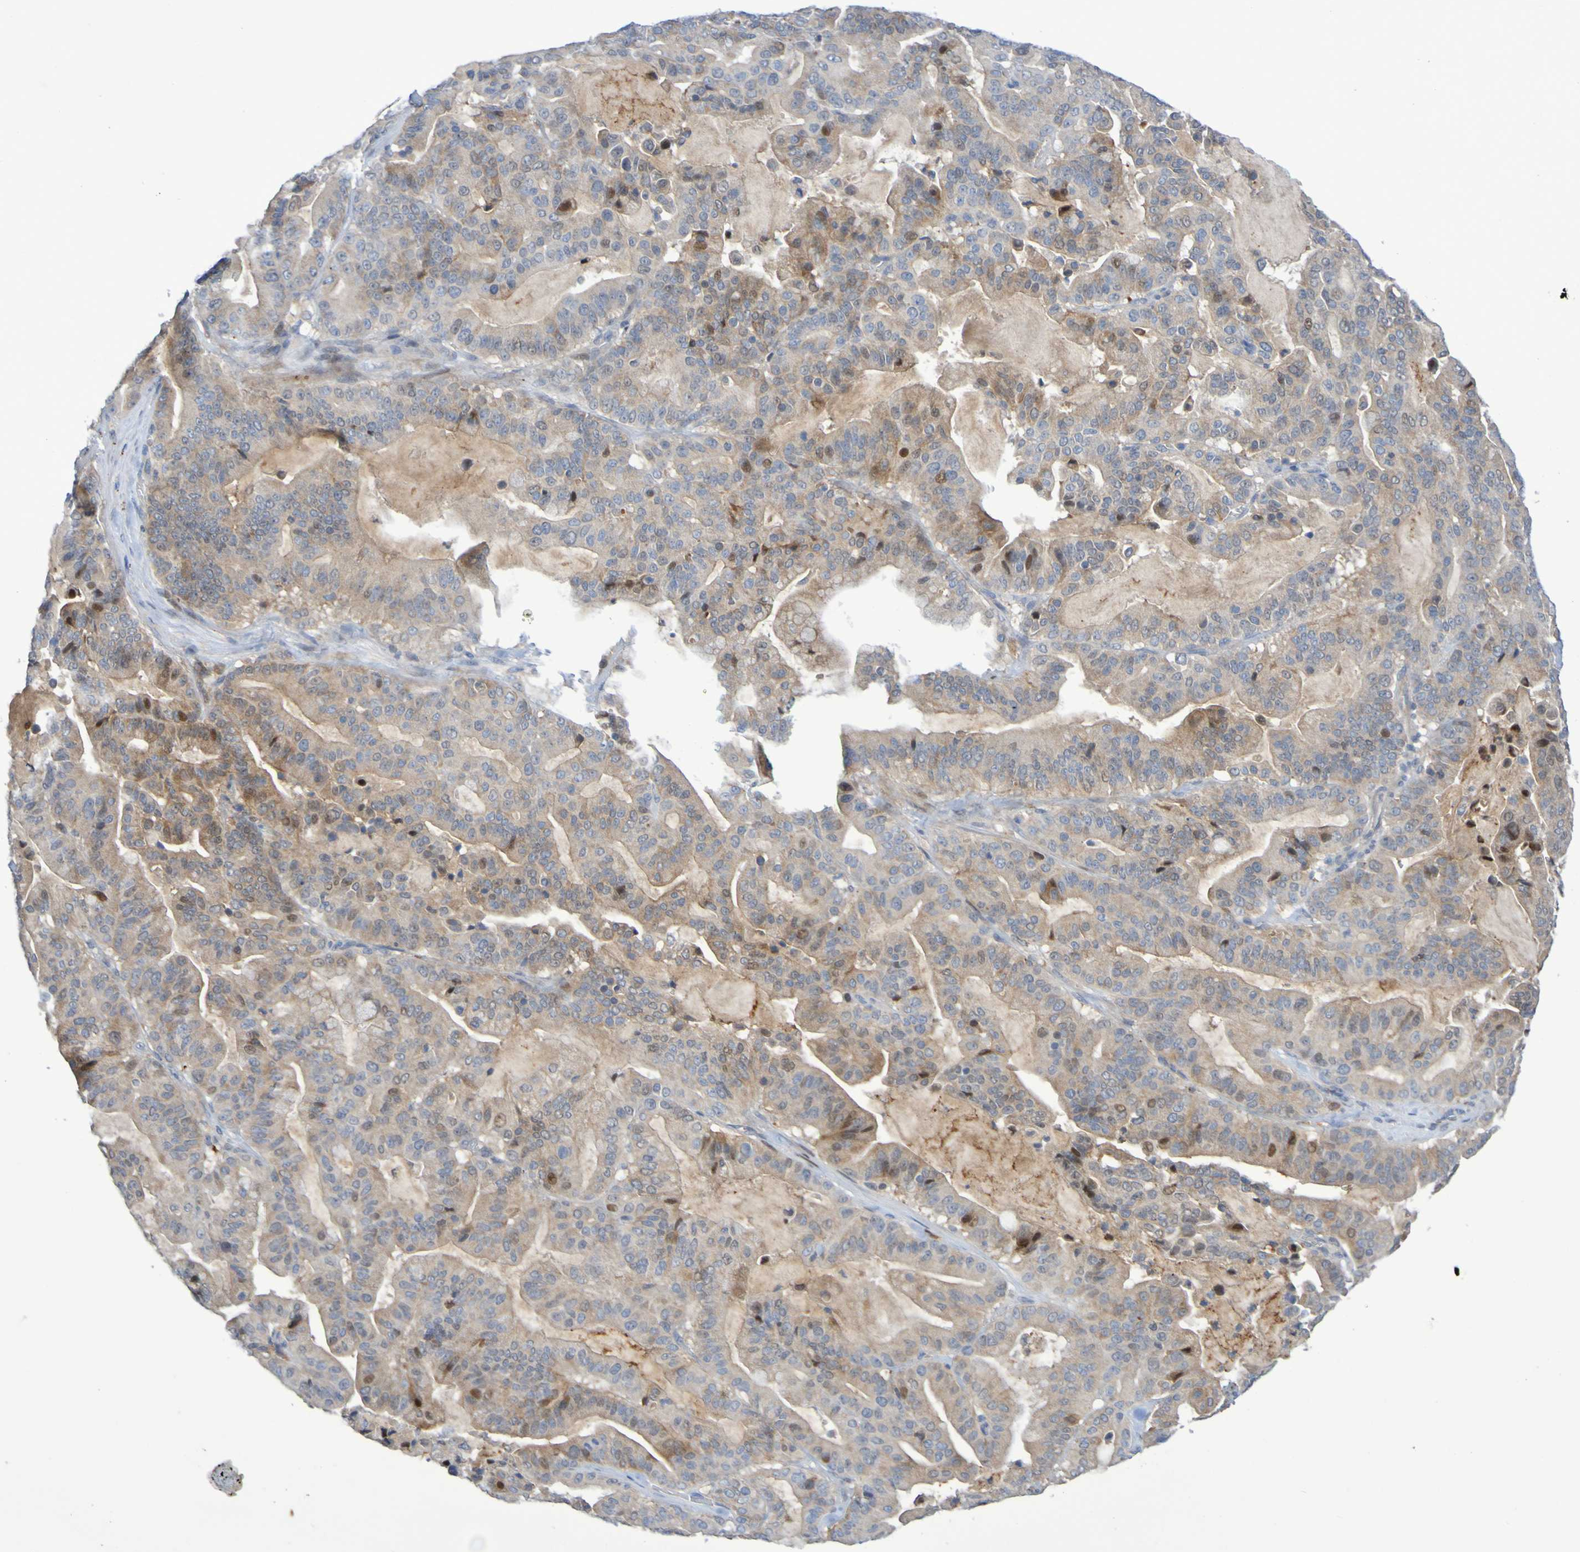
{"staining": {"intensity": "weak", "quantity": "25%-75%", "location": "cytoplasmic/membranous,nuclear"}, "tissue": "pancreatic cancer", "cell_type": "Tumor cells", "image_type": "cancer", "snomed": [{"axis": "morphology", "description": "Adenocarcinoma, NOS"}, {"axis": "topography", "description": "Pancreas"}], "caption": "Immunohistochemistry (IHC) image of neoplastic tissue: human pancreatic adenocarcinoma stained using immunohistochemistry reveals low levels of weak protein expression localized specifically in the cytoplasmic/membranous and nuclear of tumor cells, appearing as a cytoplasmic/membranous and nuclear brown color.", "gene": "FBP2", "patient": {"sex": "male", "age": 63}}